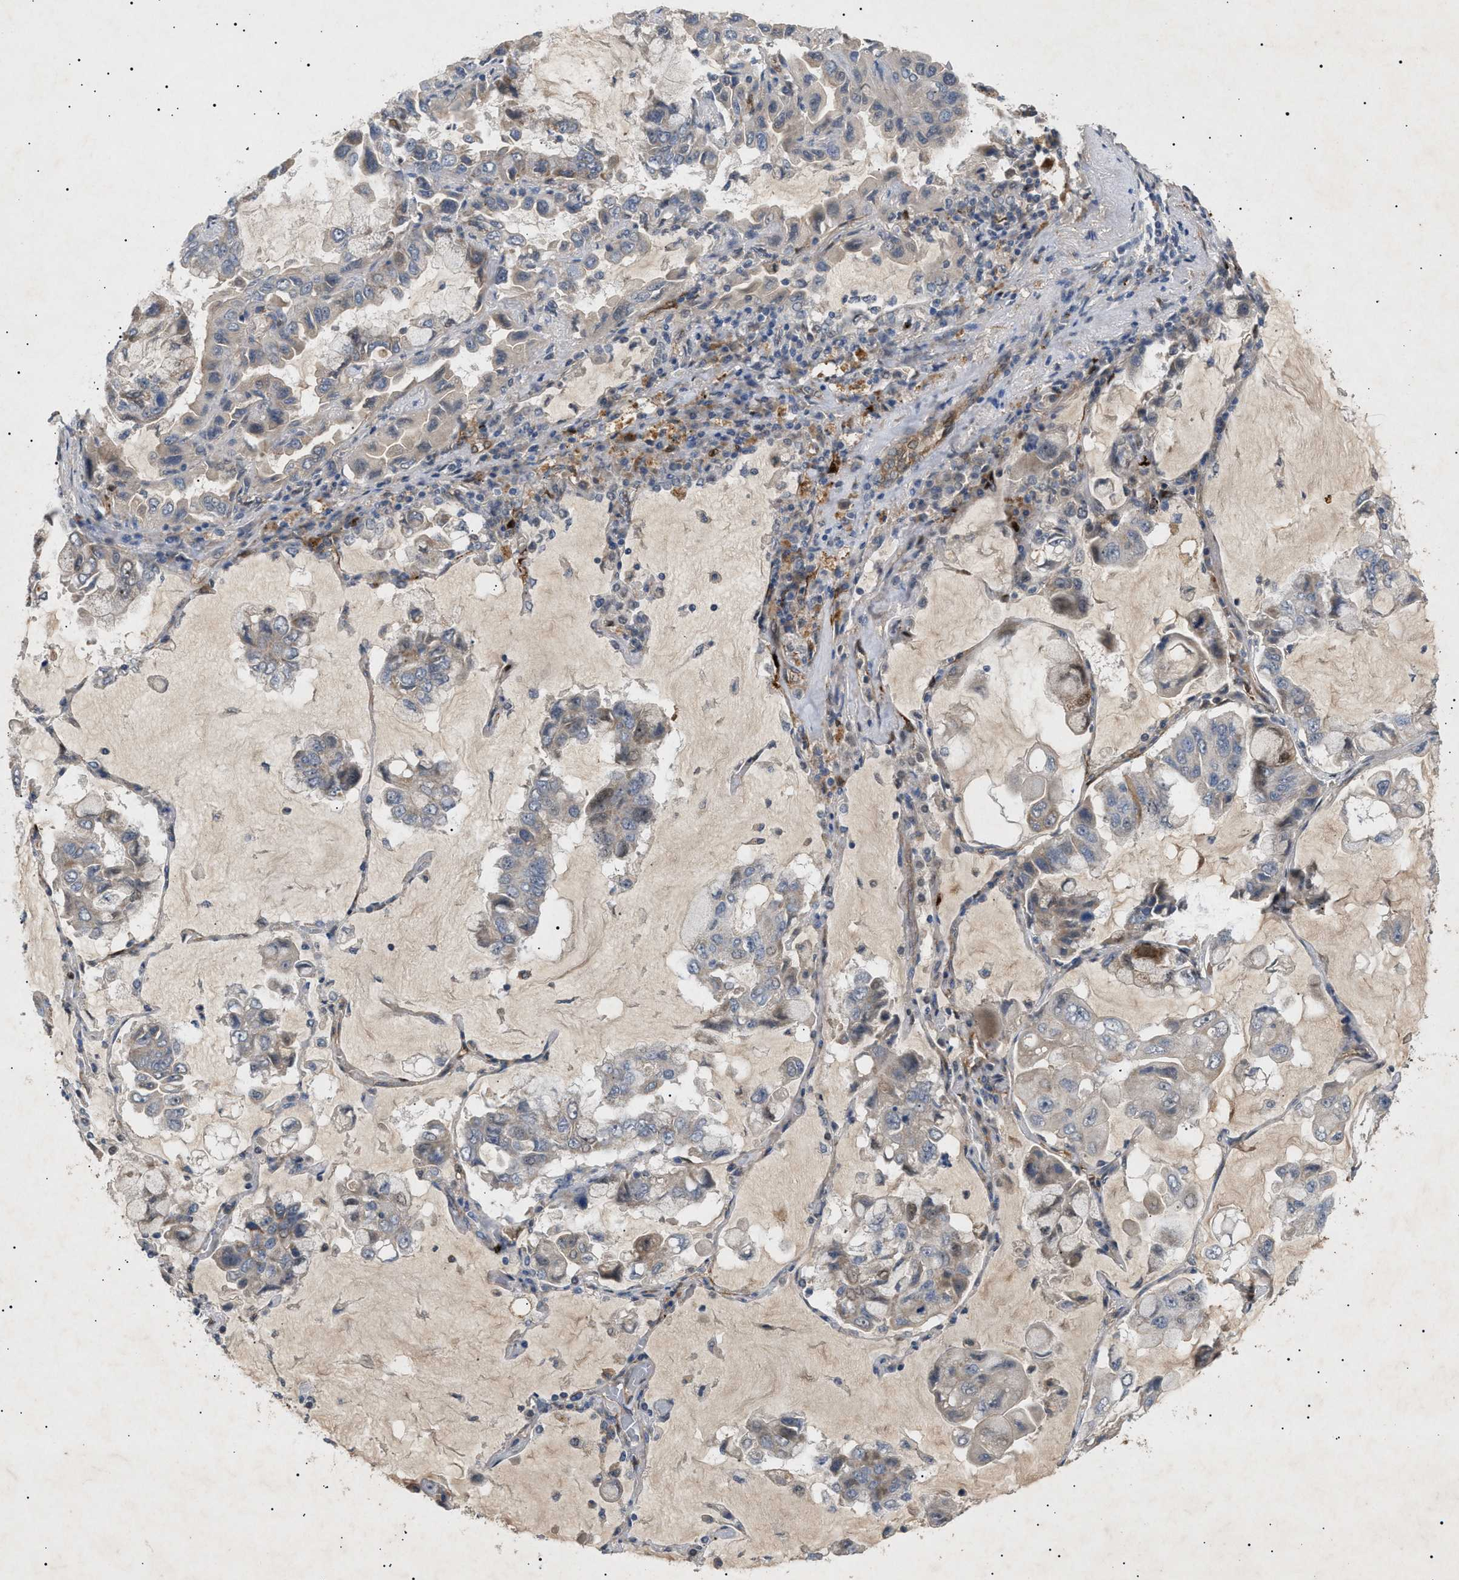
{"staining": {"intensity": "weak", "quantity": "<25%", "location": "cytoplasmic/membranous"}, "tissue": "lung cancer", "cell_type": "Tumor cells", "image_type": "cancer", "snomed": [{"axis": "morphology", "description": "Adenocarcinoma, NOS"}, {"axis": "topography", "description": "Lung"}], "caption": "Immunohistochemistry photomicrograph of neoplastic tissue: lung cancer stained with DAB (3,3'-diaminobenzidine) displays no significant protein expression in tumor cells. (DAB IHC with hematoxylin counter stain).", "gene": "SIRT5", "patient": {"sex": "male", "age": 64}}